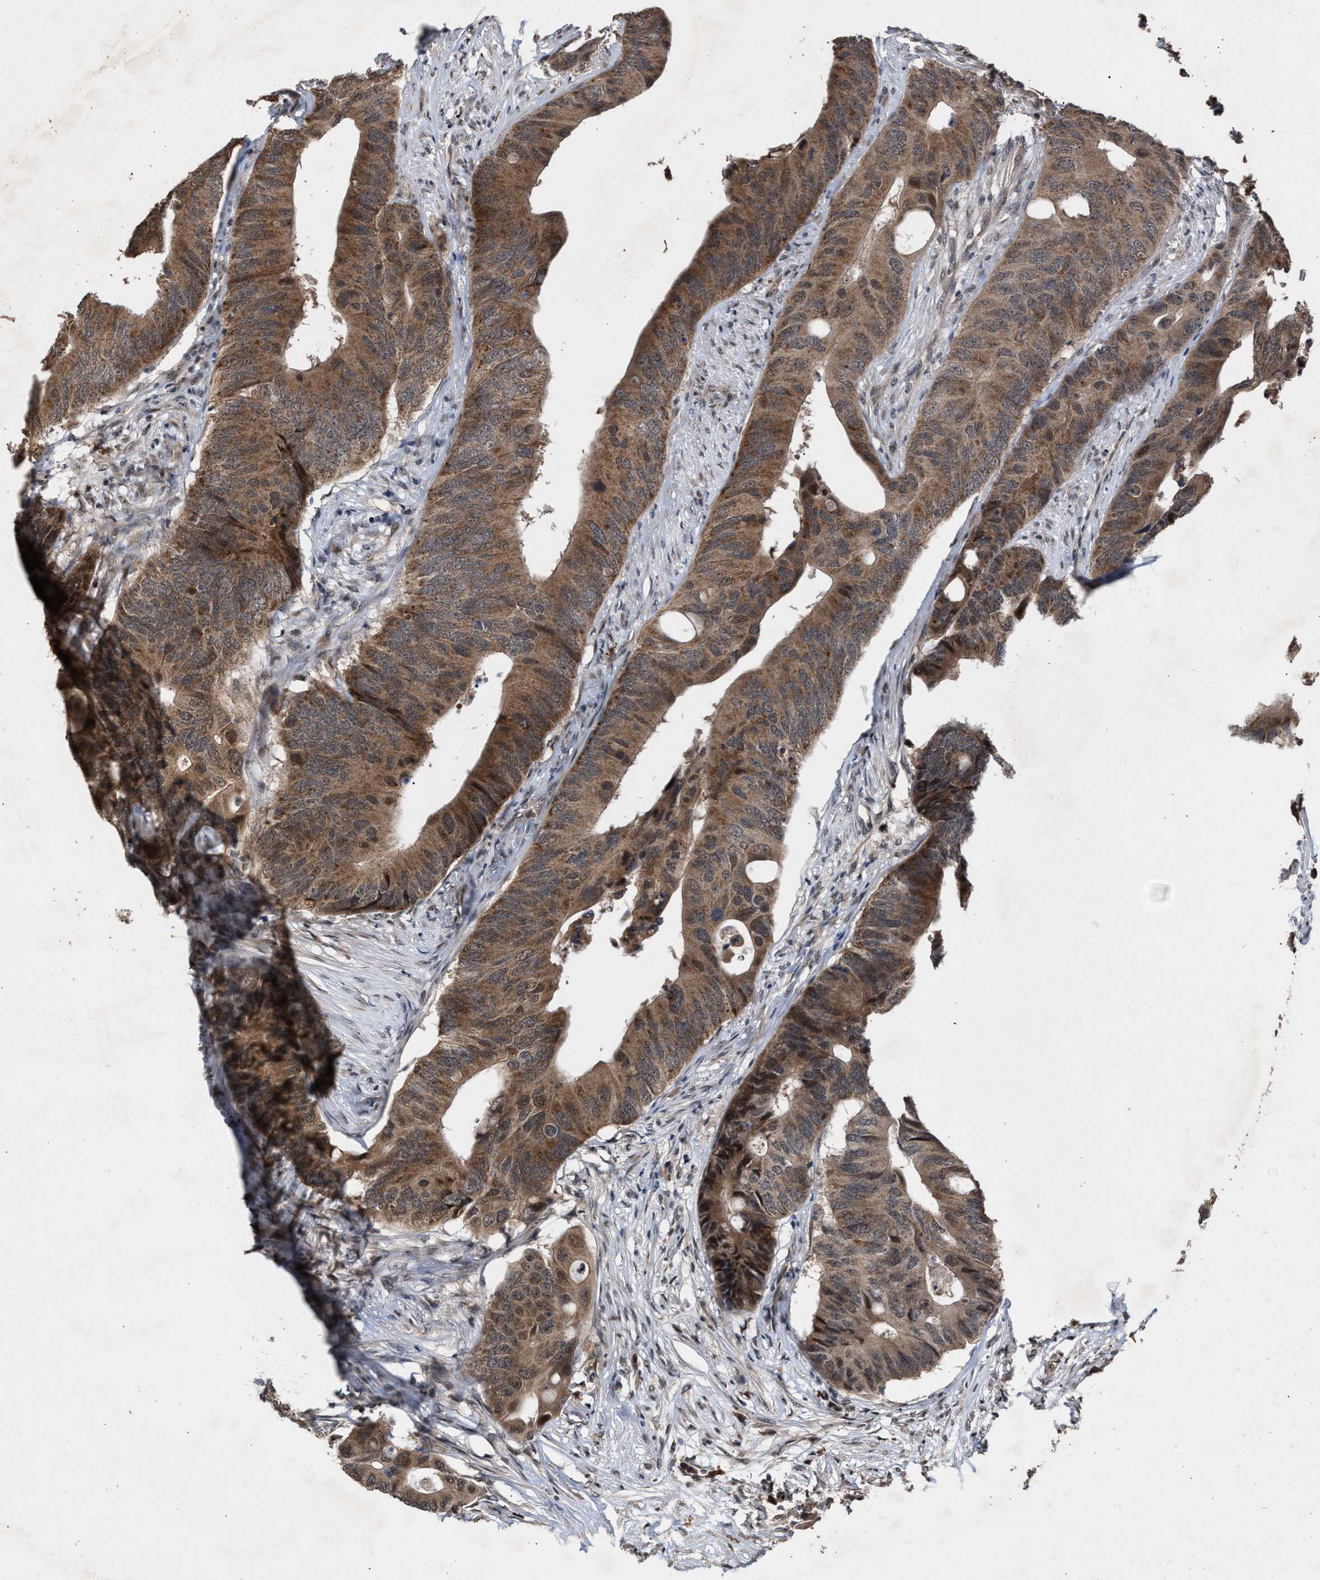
{"staining": {"intensity": "moderate", "quantity": ">75%", "location": "cytoplasmic/membranous"}, "tissue": "colorectal cancer", "cell_type": "Tumor cells", "image_type": "cancer", "snomed": [{"axis": "morphology", "description": "Adenocarcinoma, NOS"}, {"axis": "topography", "description": "Colon"}], "caption": "Colorectal adenocarcinoma stained for a protein (brown) displays moderate cytoplasmic/membranous positive positivity in about >75% of tumor cells.", "gene": "MKNK2", "patient": {"sex": "male", "age": 71}}